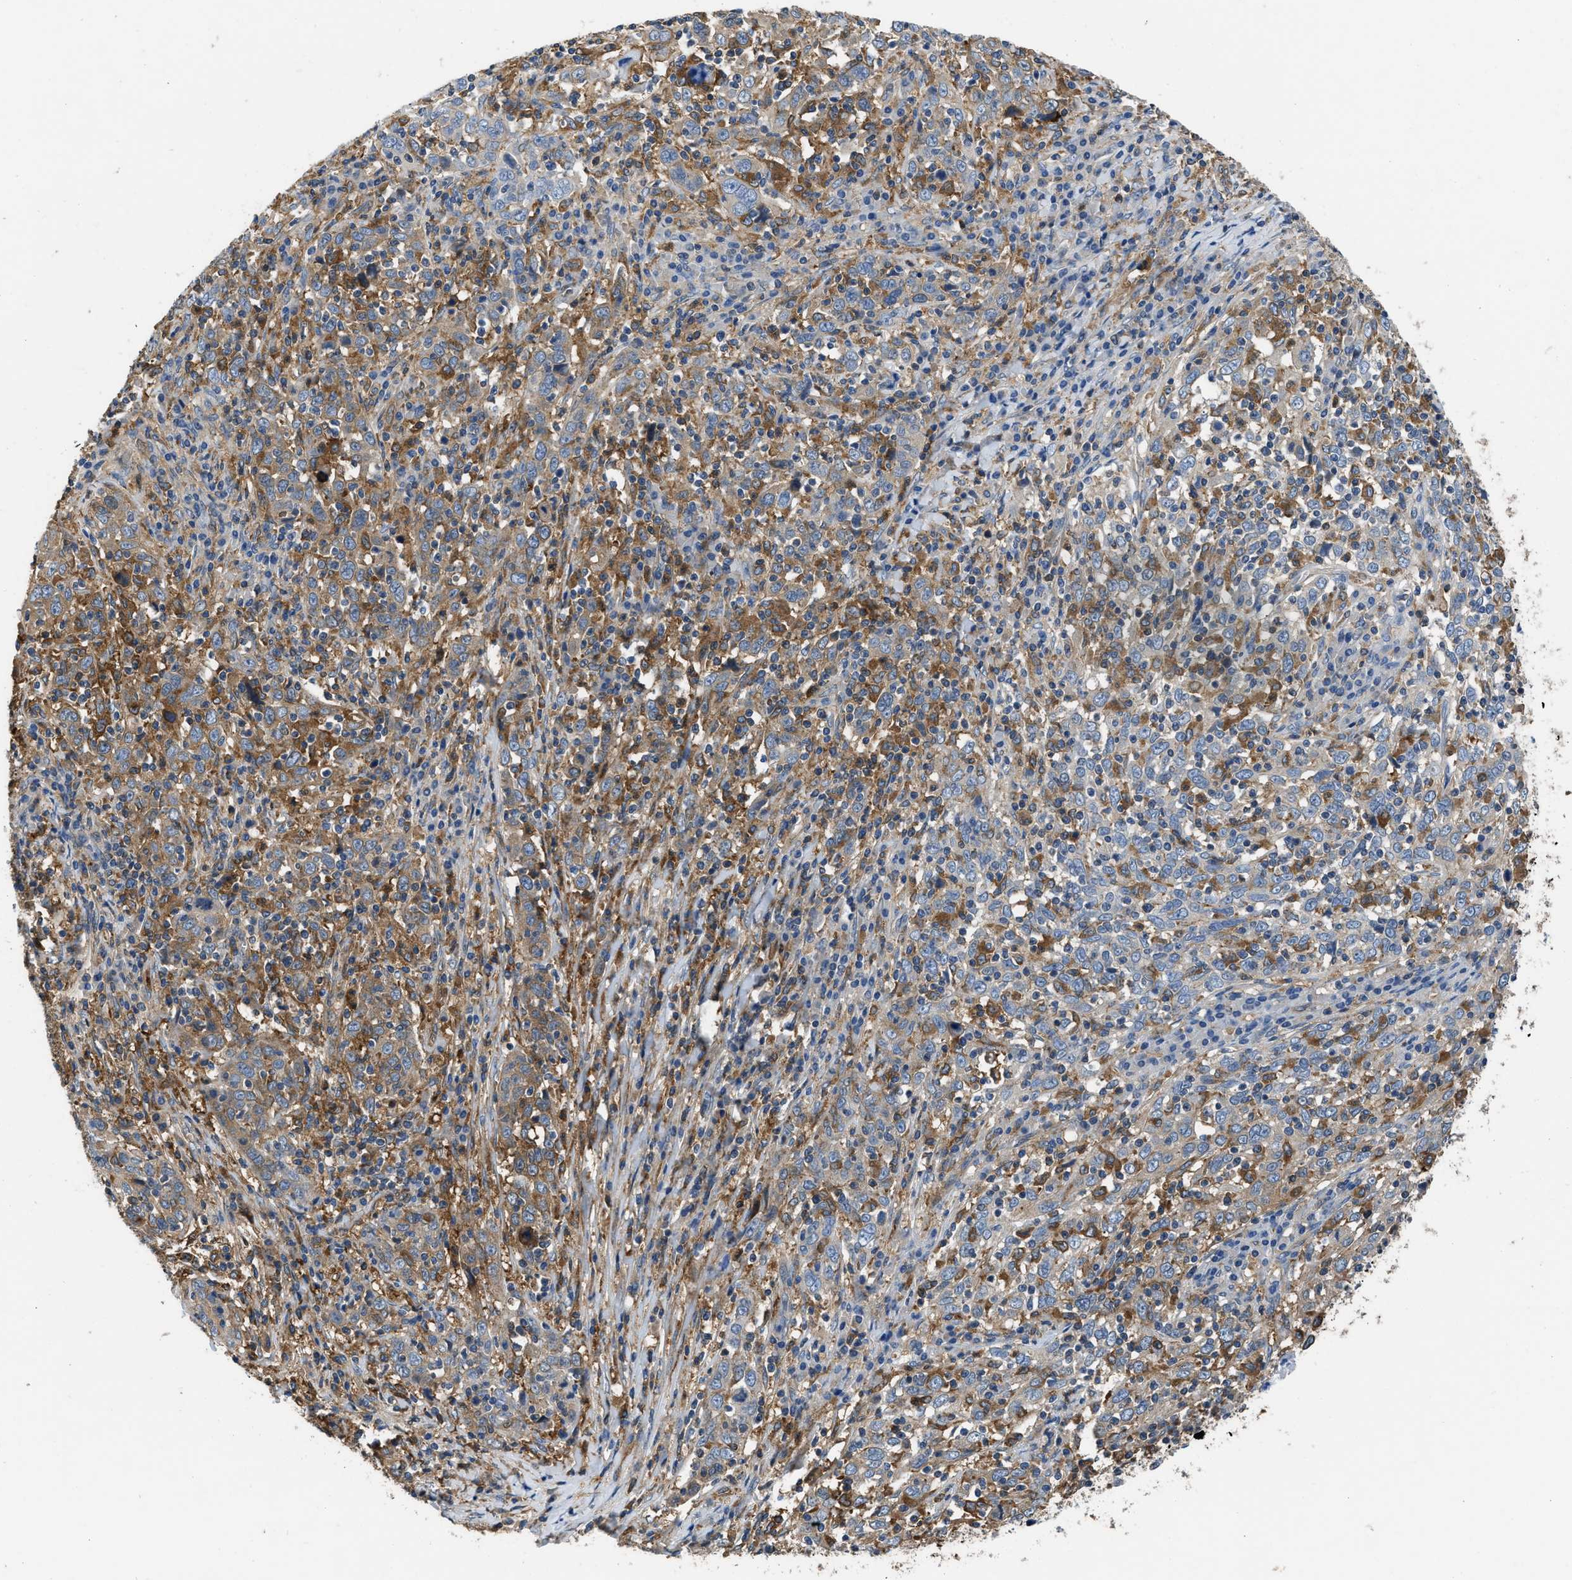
{"staining": {"intensity": "moderate", "quantity": "<25%", "location": "cytoplasmic/membranous"}, "tissue": "cervical cancer", "cell_type": "Tumor cells", "image_type": "cancer", "snomed": [{"axis": "morphology", "description": "Squamous cell carcinoma, NOS"}, {"axis": "topography", "description": "Cervix"}], "caption": "The image reveals immunohistochemical staining of cervical cancer (squamous cell carcinoma). There is moderate cytoplasmic/membranous staining is seen in approximately <25% of tumor cells.", "gene": "PKM", "patient": {"sex": "female", "age": 46}}